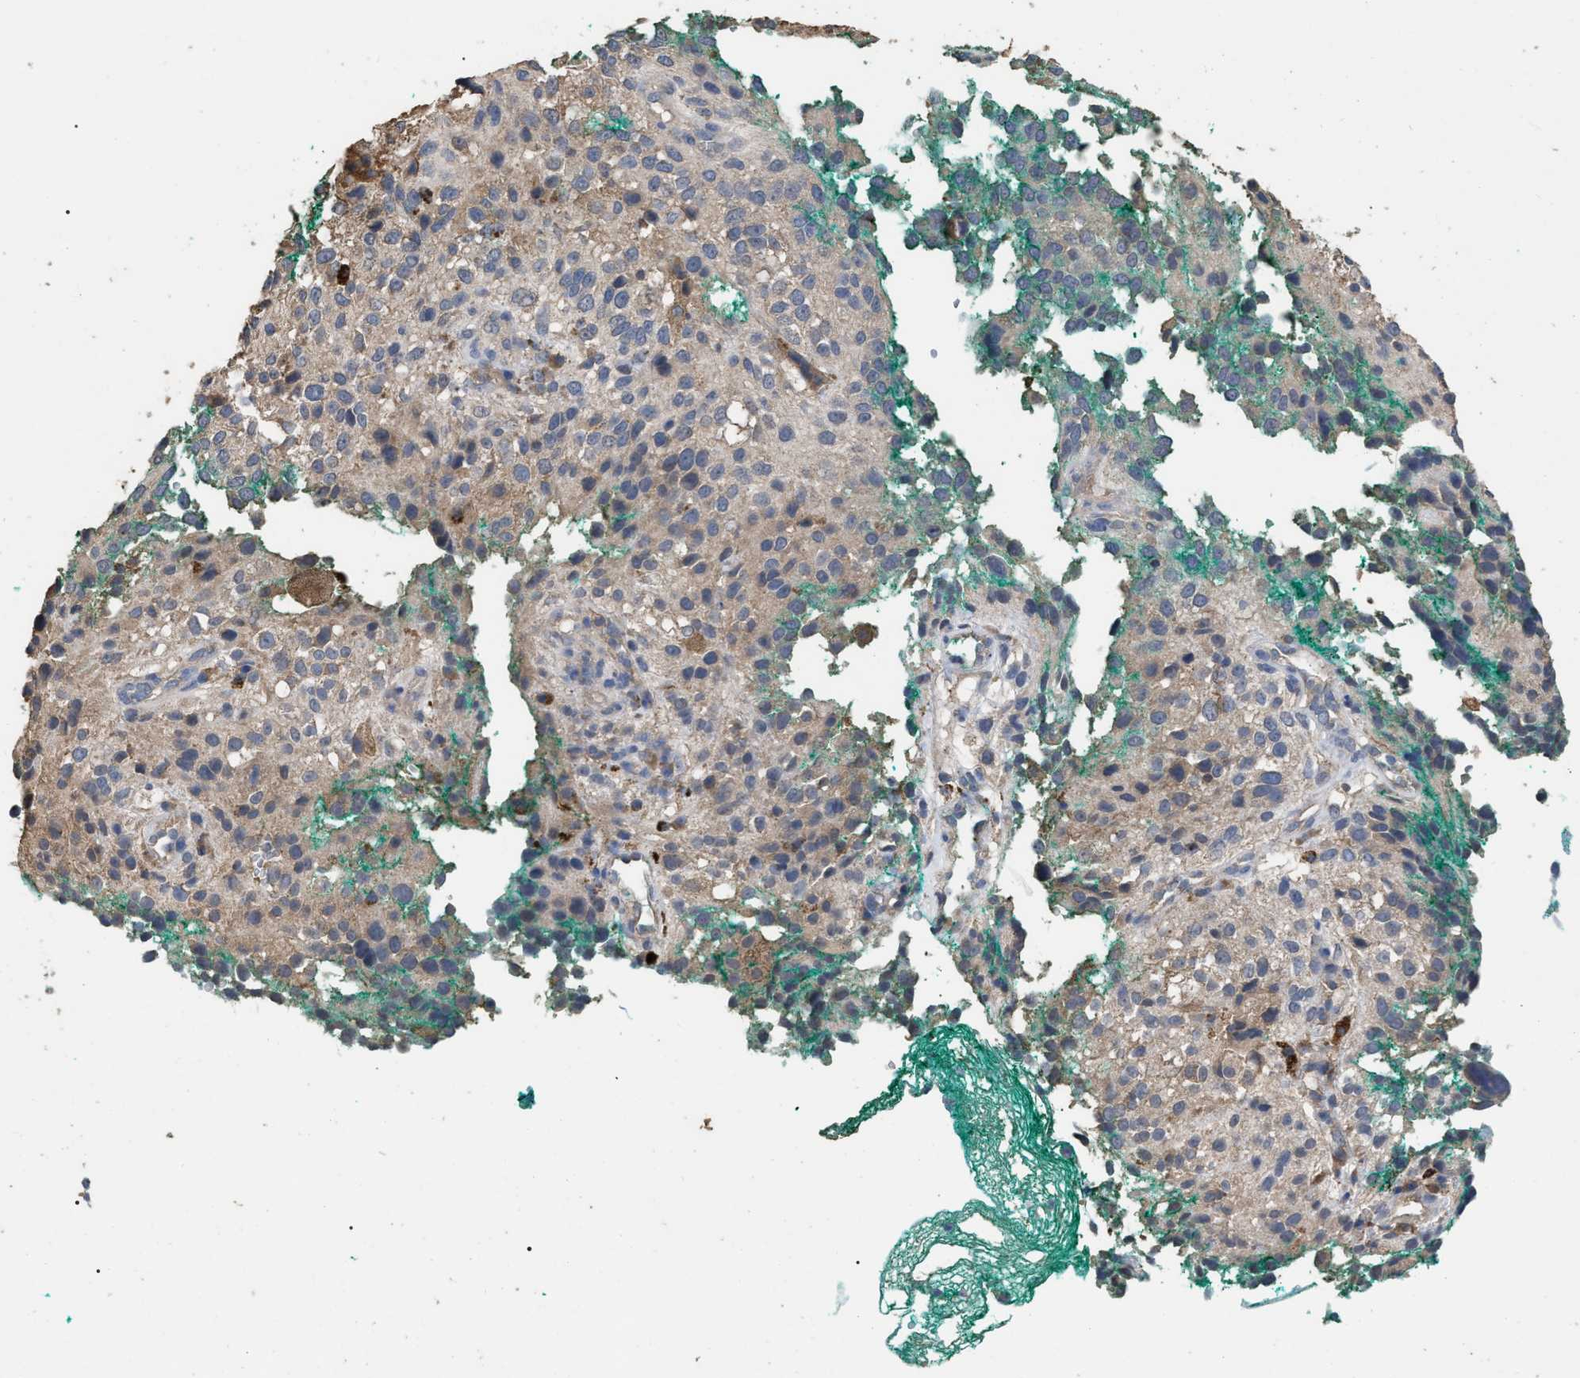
{"staining": {"intensity": "weak", "quantity": "<25%", "location": "cytoplasmic/membranous"}, "tissue": "melanoma", "cell_type": "Tumor cells", "image_type": "cancer", "snomed": [{"axis": "morphology", "description": "Necrosis, NOS"}, {"axis": "morphology", "description": "Malignant melanoma, NOS"}, {"axis": "topography", "description": "Skin"}], "caption": "Human malignant melanoma stained for a protein using immunohistochemistry reveals no positivity in tumor cells.", "gene": "GPR179", "patient": {"sex": "female", "age": 87}}